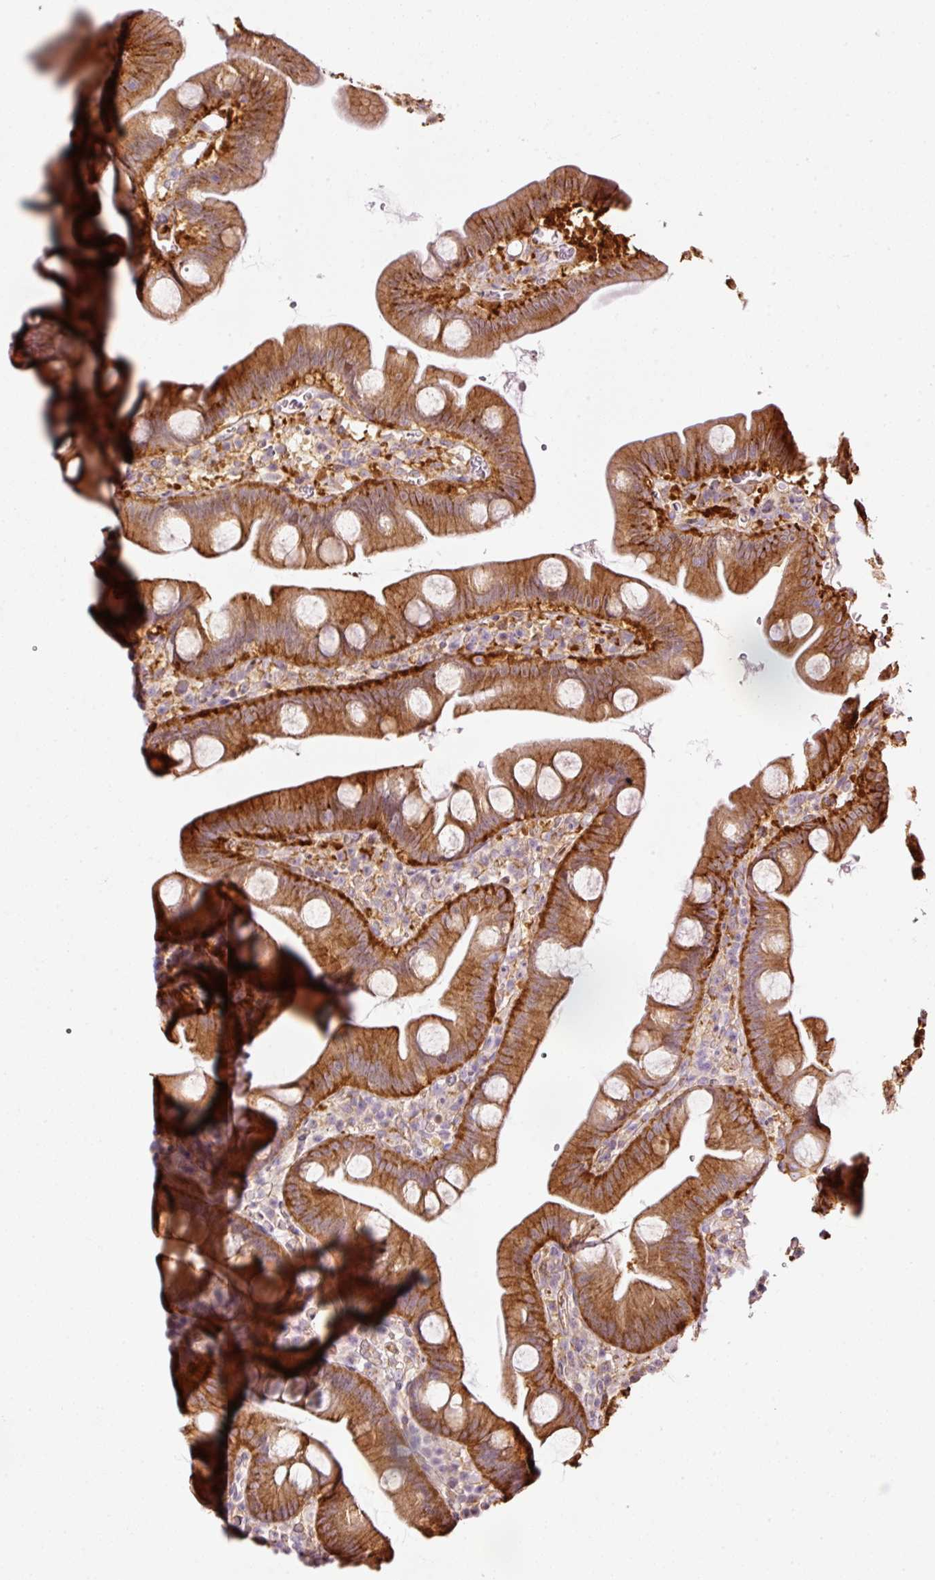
{"staining": {"intensity": "moderate", "quantity": ">75%", "location": "cytoplasmic/membranous"}, "tissue": "small intestine", "cell_type": "Glandular cells", "image_type": "normal", "snomed": [{"axis": "morphology", "description": "Normal tissue, NOS"}, {"axis": "topography", "description": "Small intestine"}], "caption": "A high-resolution histopathology image shows IHC staining of unremarkable small intestine, which shows moderate cytoplasmic/membranous staining in about >75% of glandular cells. (Stains: DAB (3,3'-diaminobenzidine) in brown, nuclei in blue, Microscopy: brightfield microscopy at high magnification).", "gene": "SCNM1", "patient": {"sex": "female", "age": 68}}